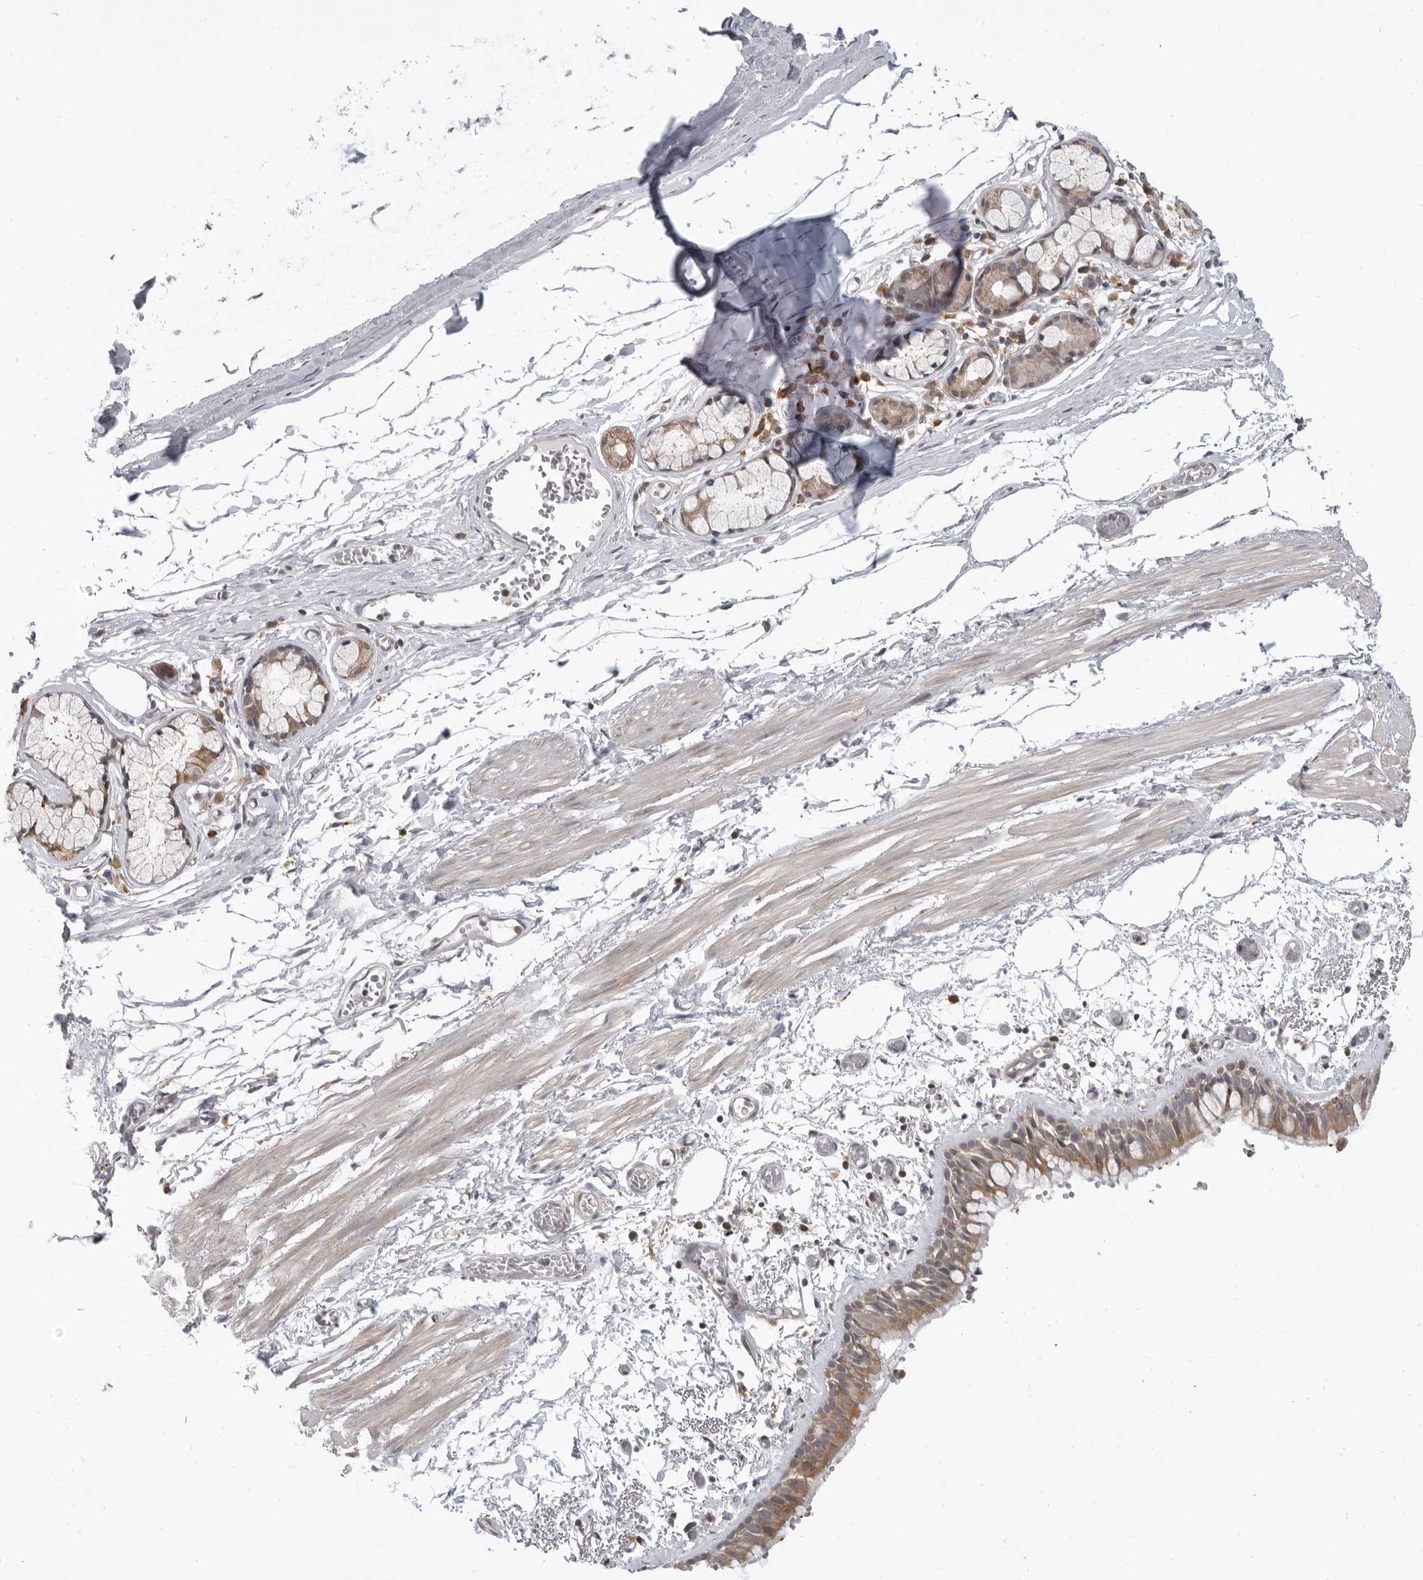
{"staining": {"intensity": "moderate", "quantity": "<25%", "location": "cytoplasmic/membranous"}, "tissue": "bronchus", "cell_type": "Respiratory epithelial cells", "image_type": "normal", "snomed": [{"axis": "morphology", "description": "Normal tissue, NOS"}, {"axis": "topography", "description": "Bronchus"}, {"axis": "topography", "description": "Lung"}], "caption": "Immunohistochemical staining of normal human bronchus shows moderate cytoplasmic/membranous protein positivity in about <25% of respiratory epithelial cells.", "gene": "PRRC2A", "patient": {"sex": "male", "age": 56}}